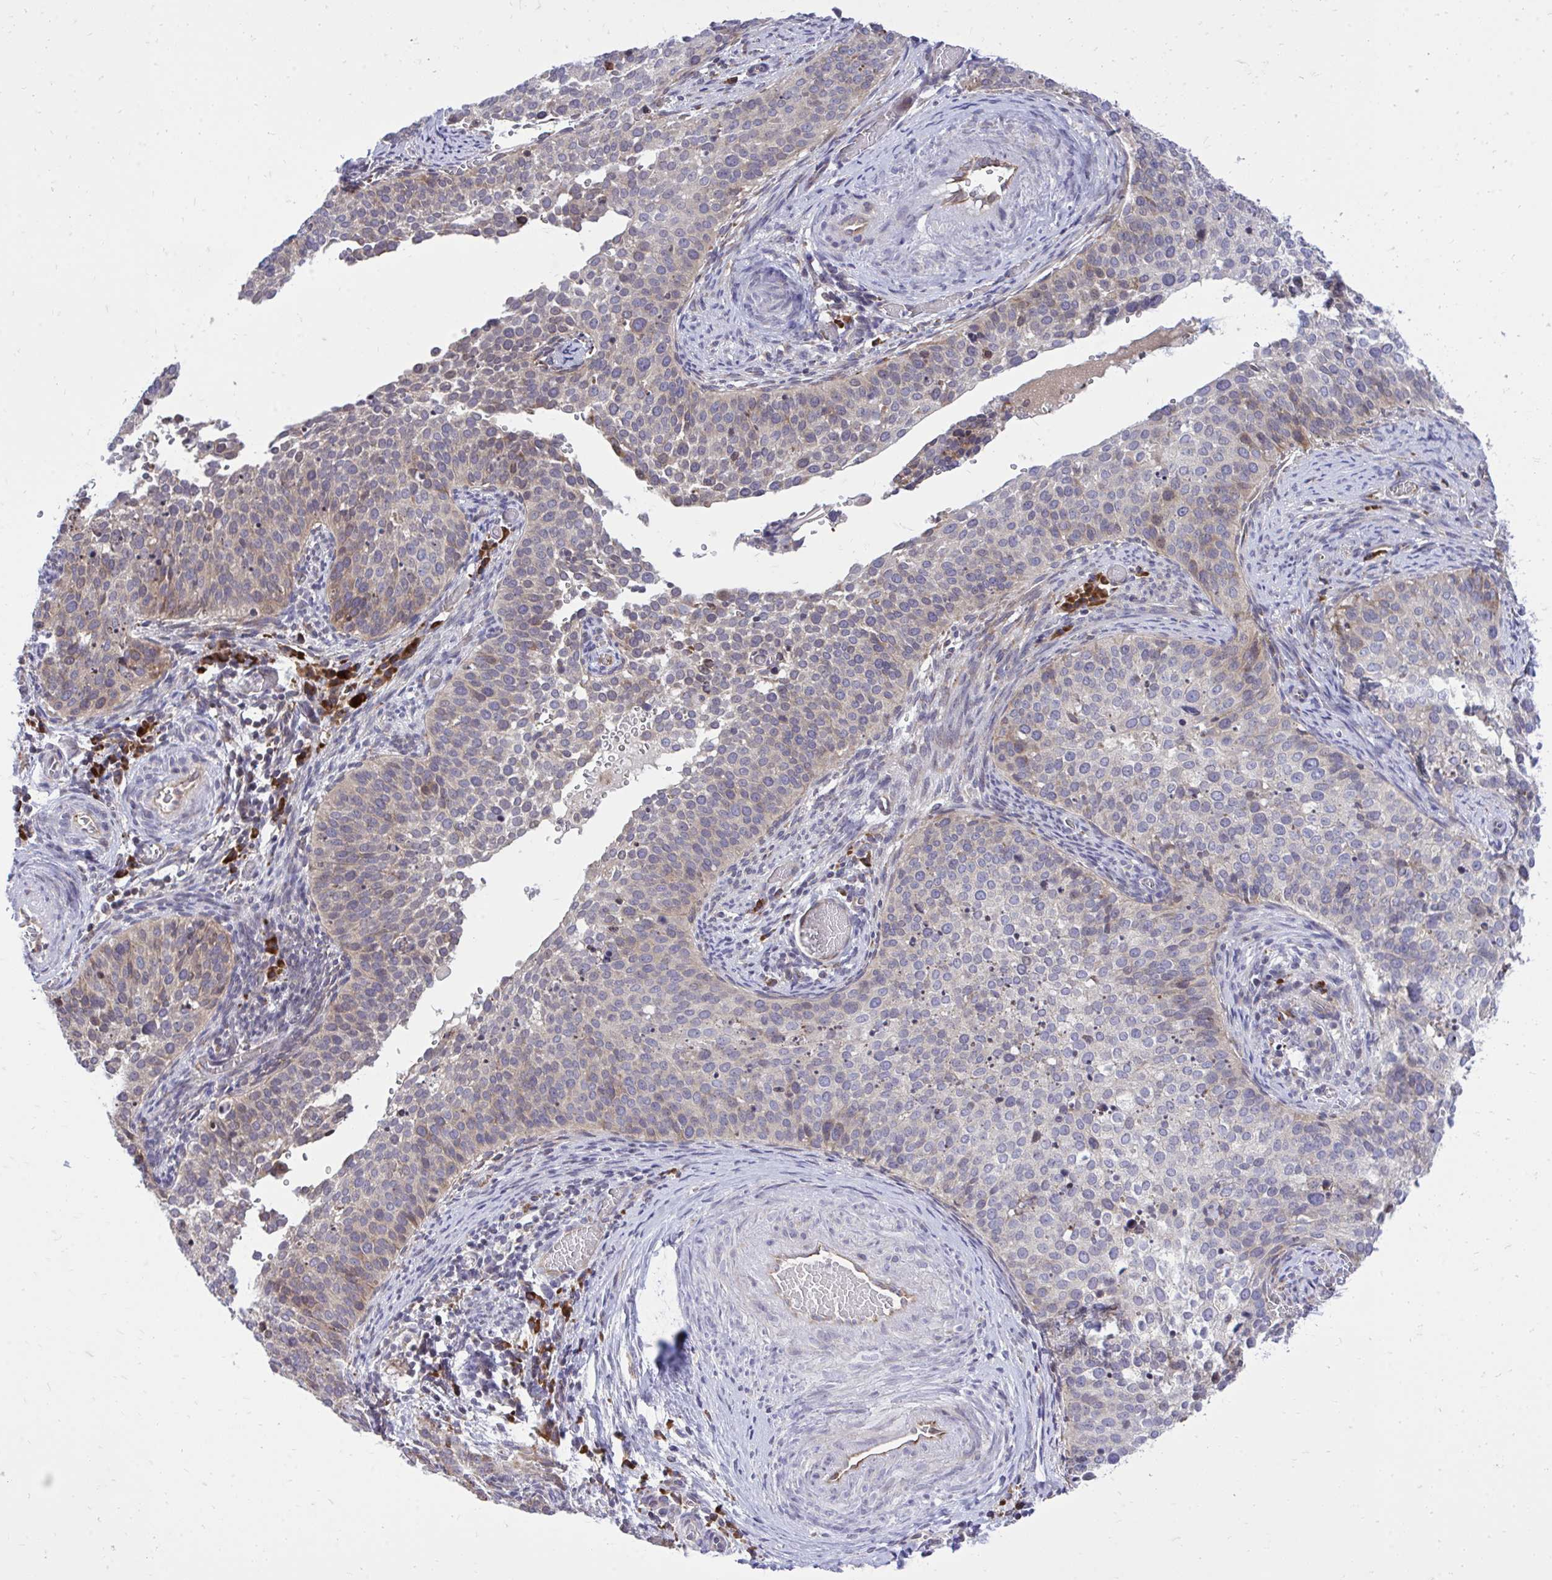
{"staining": {"intensity": "moderate", "quantity": "<25%", "location": "cytoplasmic/membranous"}, "tissue": "cervical cancer", "cell_type": "Tumor cells", "image_type": "cancer", "snomed": [{"axis": "morphology", "description": "Squamous cell carcinoma, NOS"}, {"axis": "topography", "description": "Cervix"}], "caption": "Protein staining of cervical cancer tissue shows moderate cytoplasmic/membranous expression in approximately <25% of tumor cells.", "gene": "METTL9", "patient": {"sex": "female", "age": 44}}